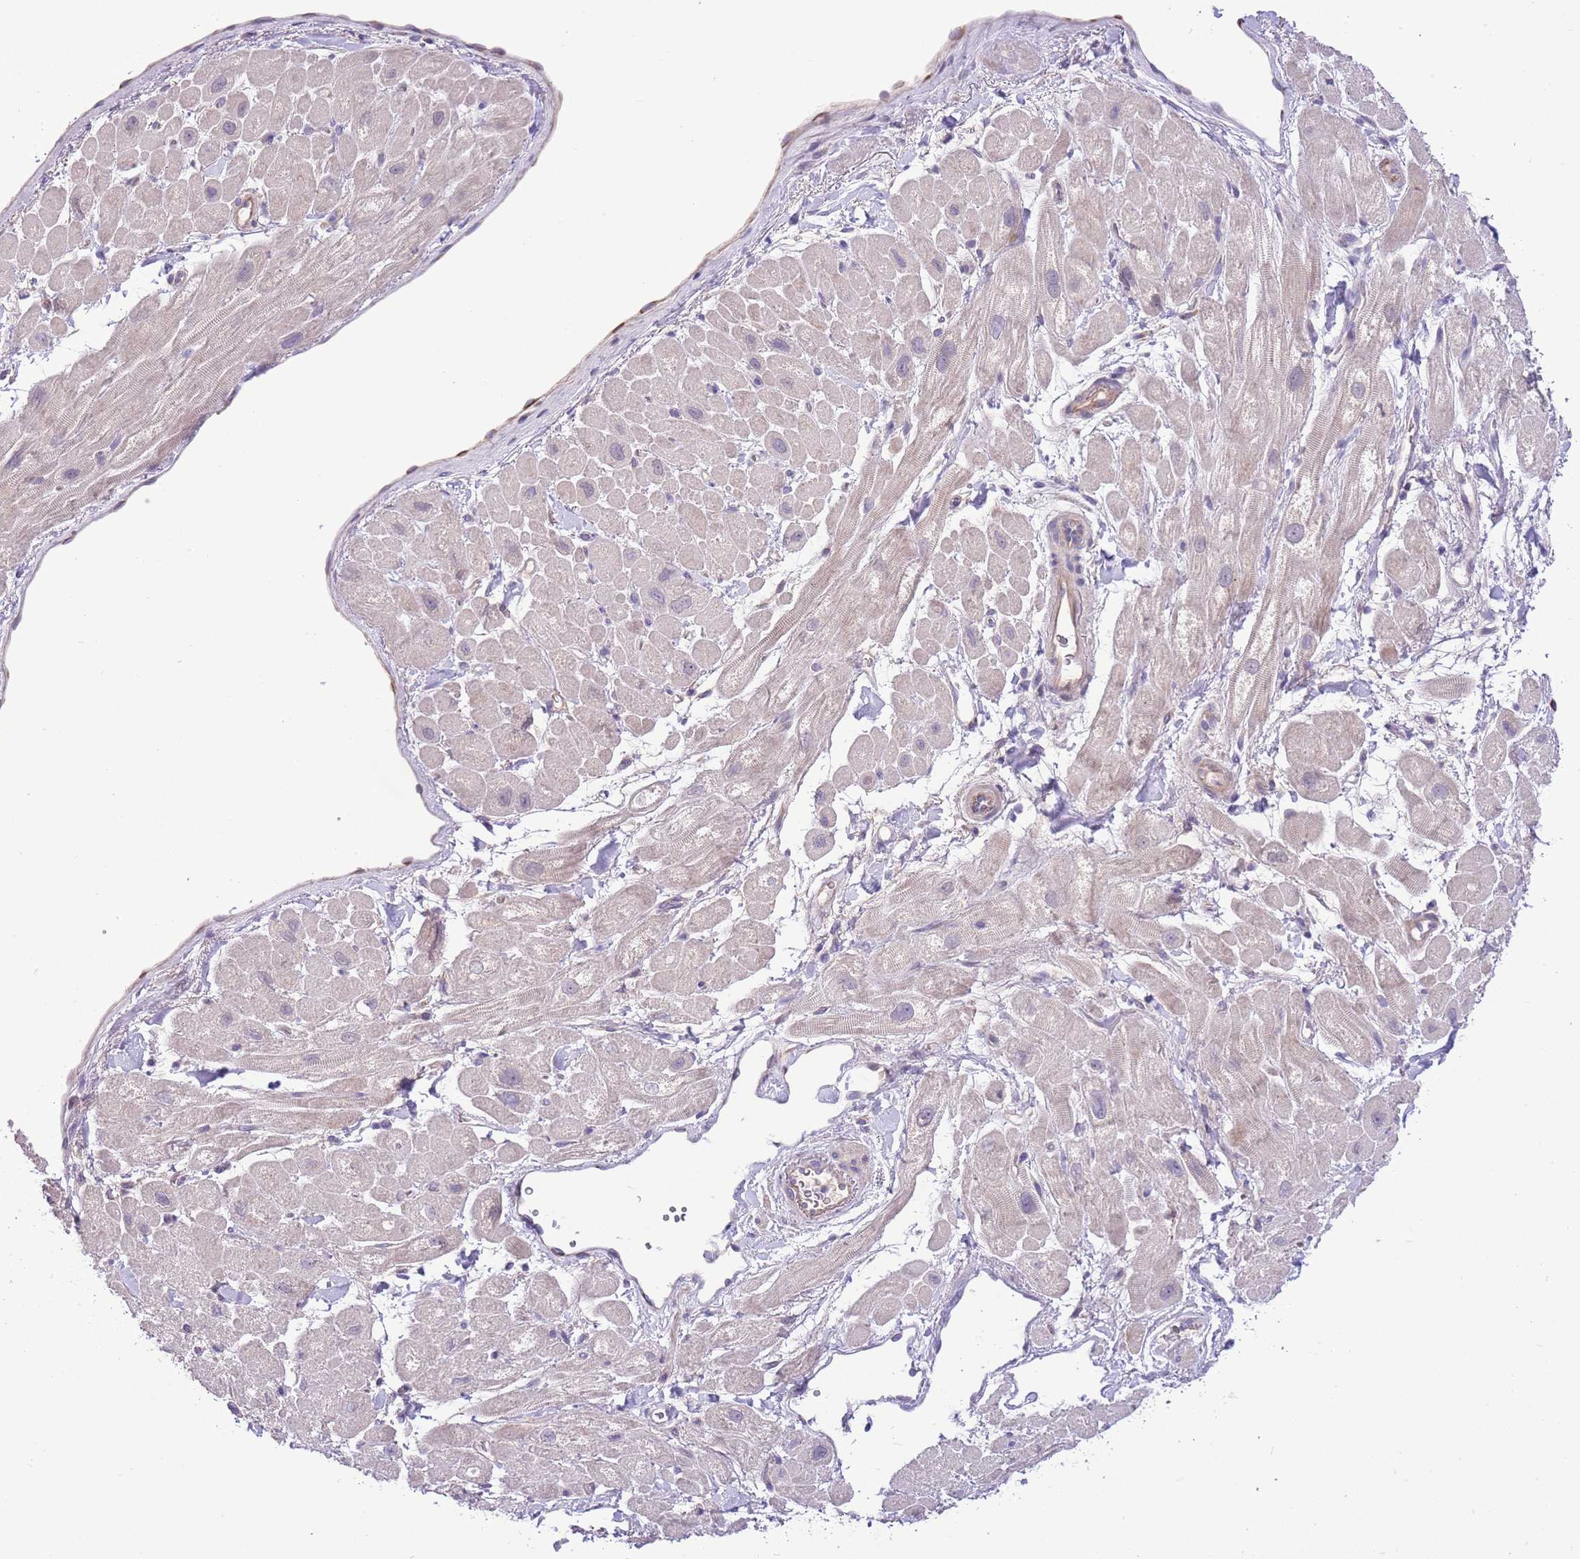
{"staining": {"intensity": "negative", "quantity": "none", "location": "none"}, "tissue": "heart muscle", "cell_type": "Cardiomyocytes", "image_type": "normal", "snomed": [{"axis": "morphology", "description": "Normal tissue, NOS"}, {"axis": "topography", "description": "Heart"}], "caption": "Immunohistochemical staining of normal human heart muscle displays no significant expression in cardiomyocytes. (DAB (3,3'-diaminobenzidine) immunohistochemistry (IHC), high magnification).", "gene": "FBRSL1", "patient": {"sex": "male", "age": 65}}